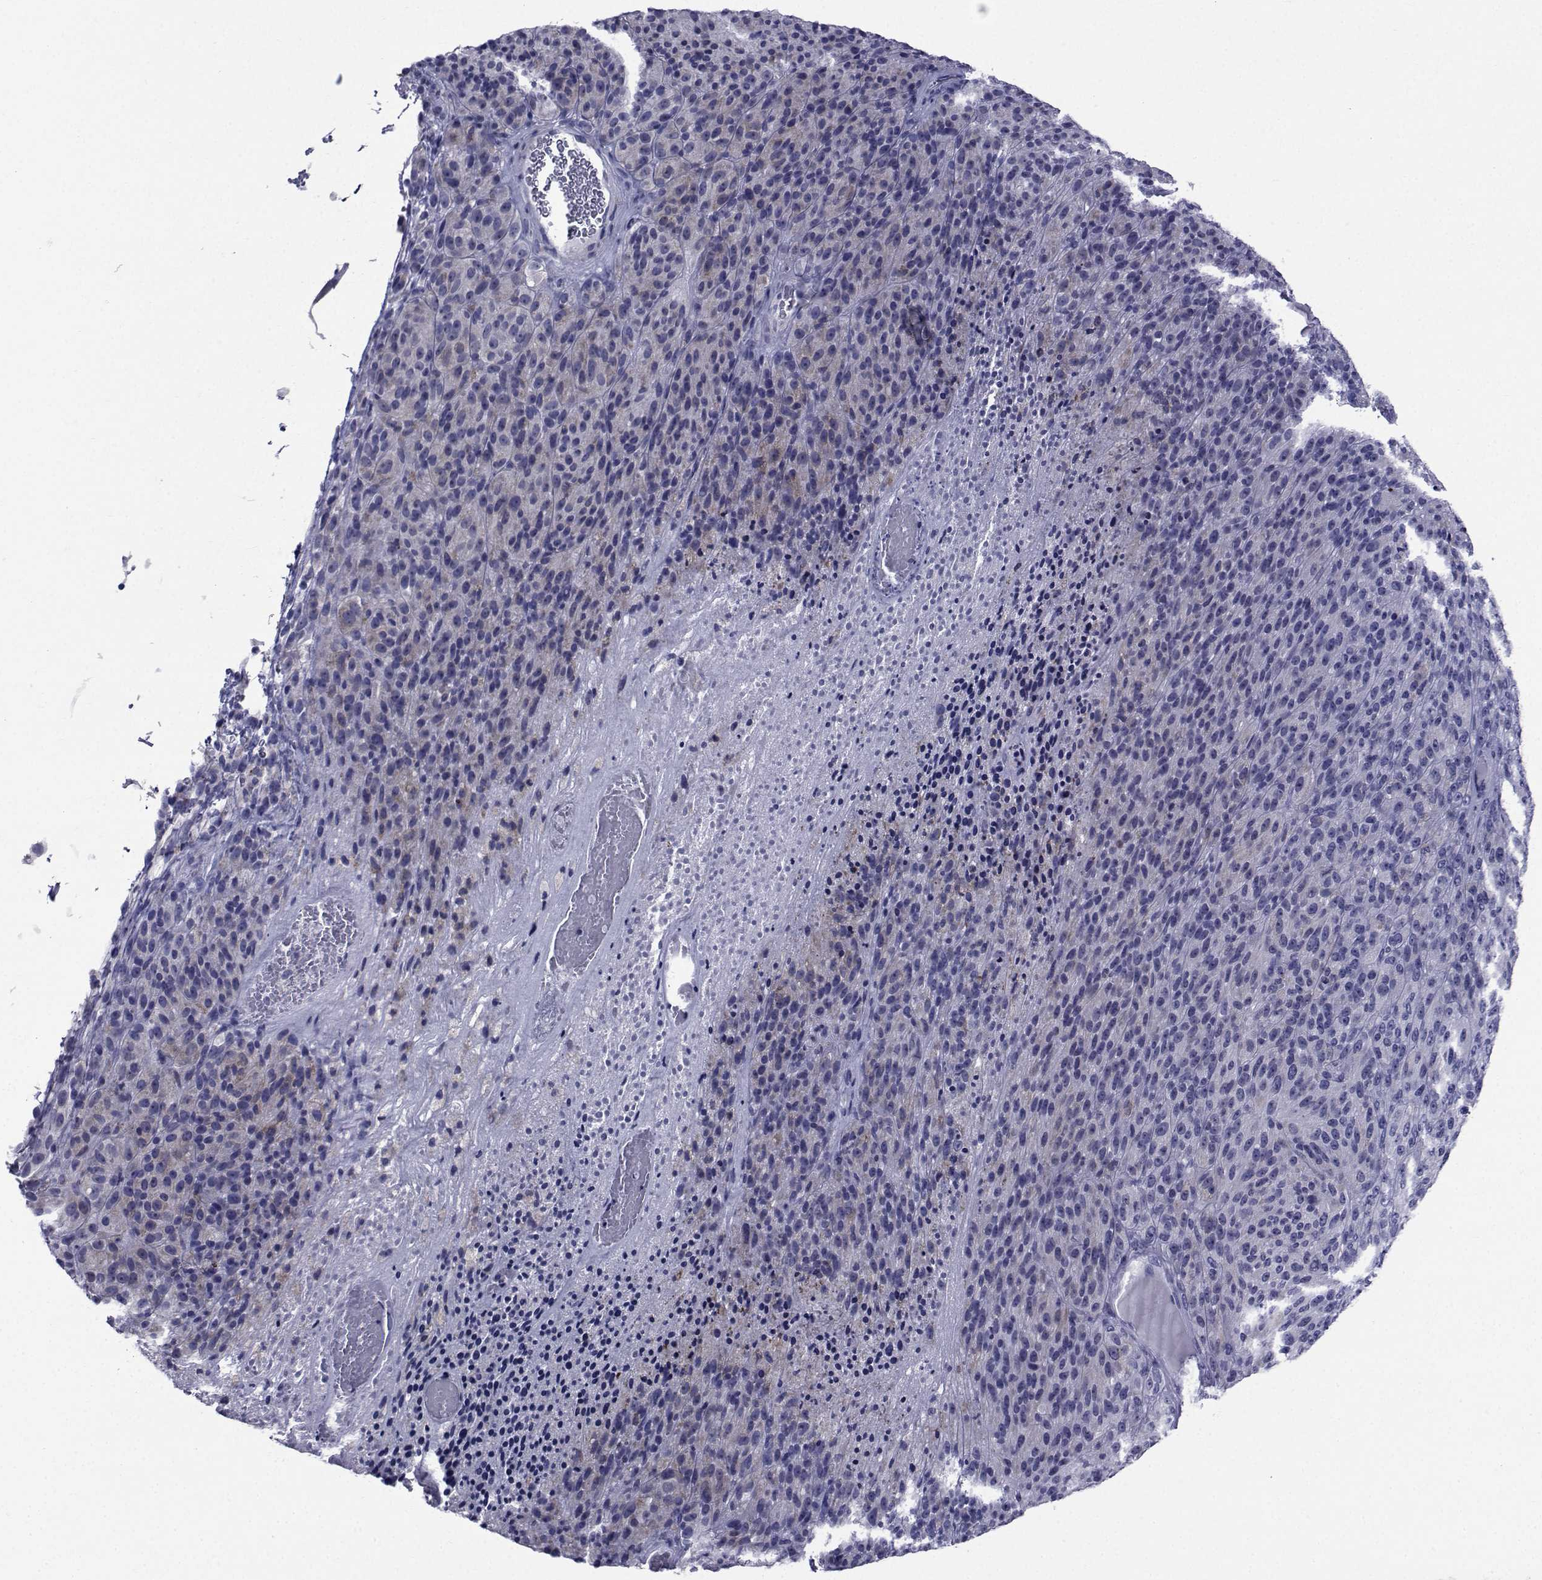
{"staining": {"intensity": "negative", "quantity": "none", "location": "none"}, "tissue": "melanoma", "cell_type": "Tumor cells", "image_type": "cancer", "snomed": [{"axis": "morphology", "description": "Malignant melanoma, Metastatic site"}, {"axis": "topography", "description": "Brain"}], "caption": "A micrograph of human malignant melanoma (metastatic site) is negative for staining in tumor cells.", "gene": "ROPN1", "patient": {"sex": "female", "age": 56}}